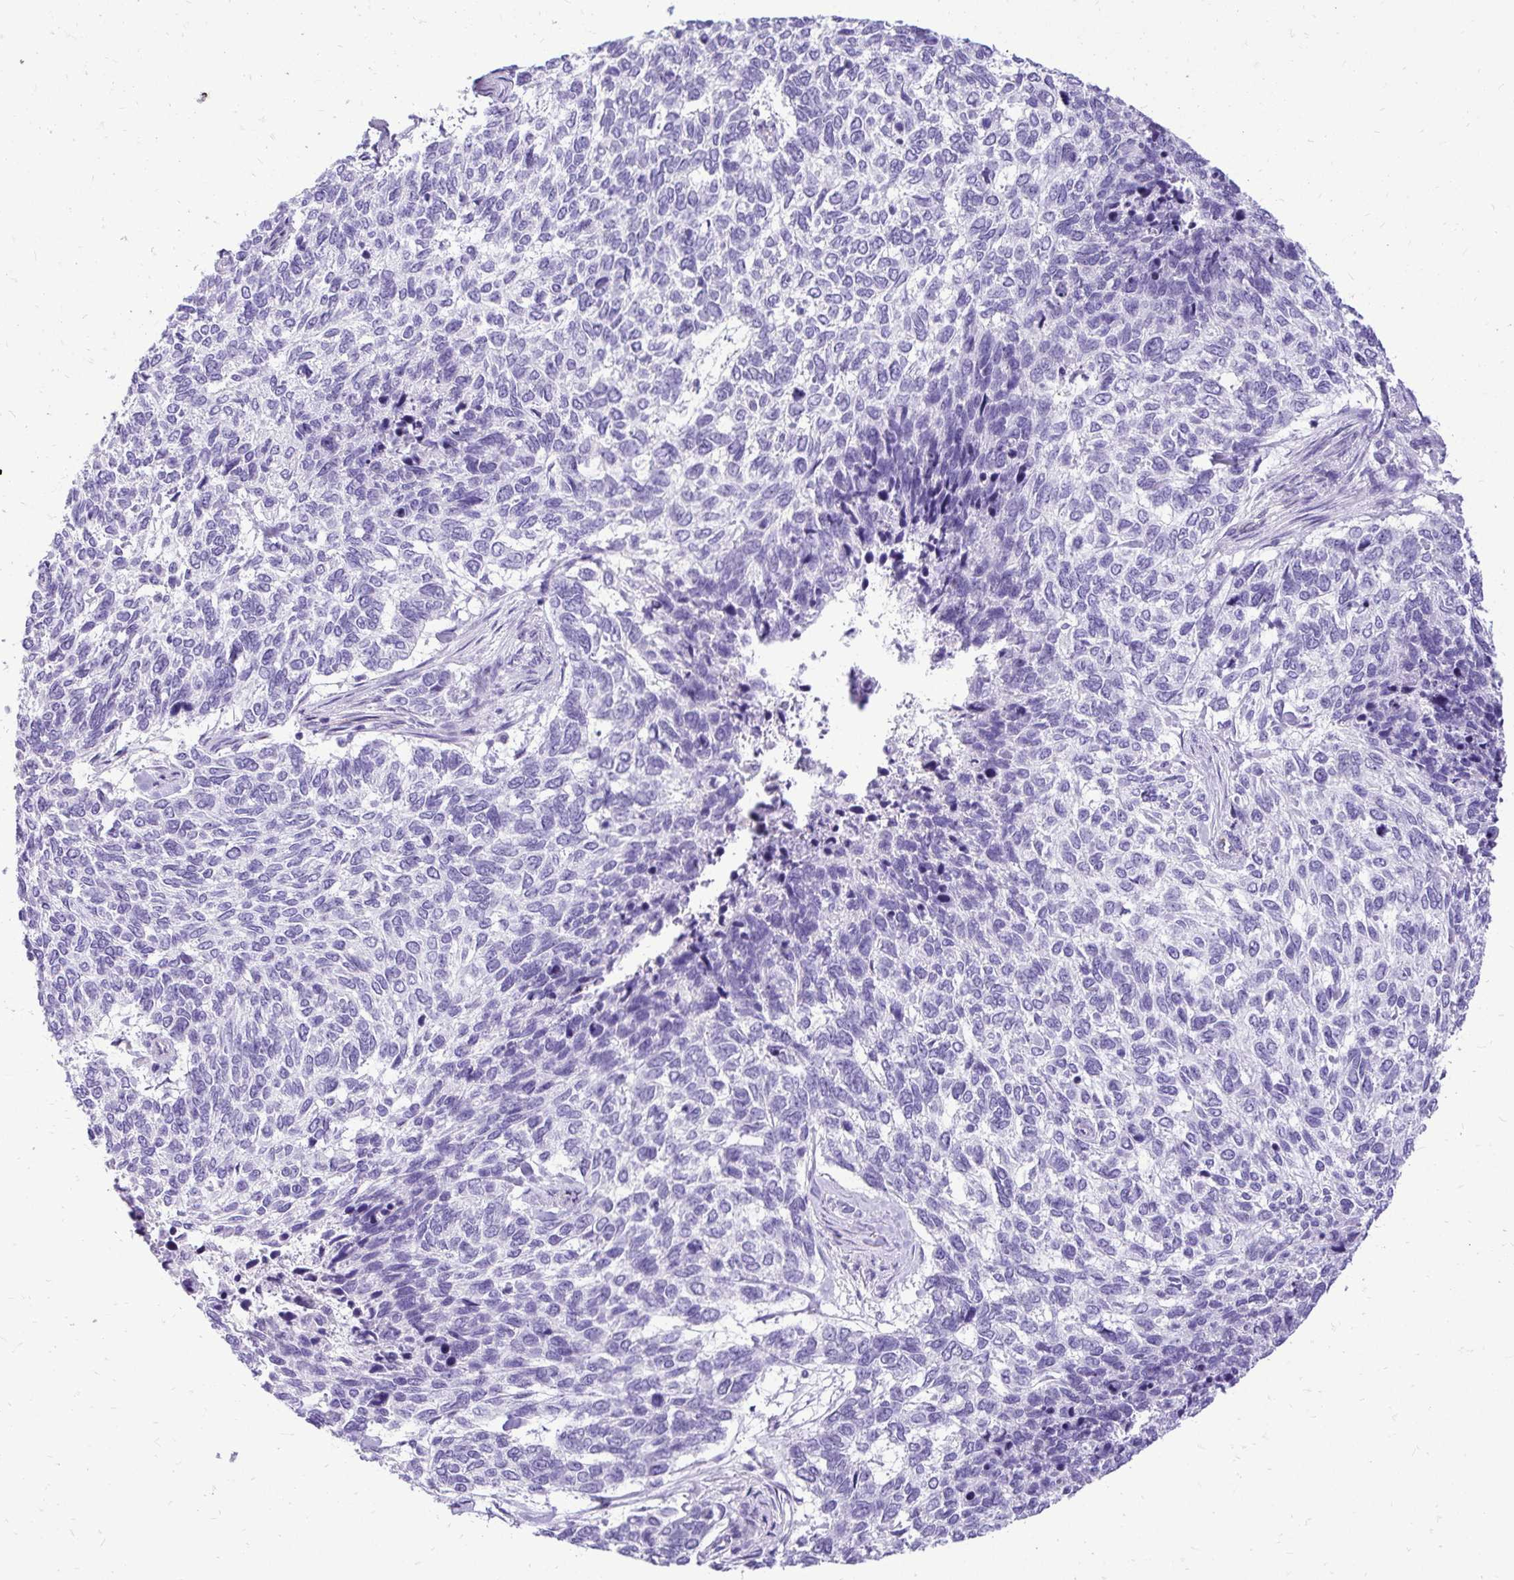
{"staining": {"intensity": "negative", "quantity": "none", "location": "none"}, "tissue": "skin cancer", "cell_type": "Tumor cells", "image_type": "cancer", "snomed": [{"axis": "morphology", "description": "Basal cell carcinoma"}, {"axis": "topography", "description": "Skin"}], "caption": "Micrograph shows no significant protein staining in tumor cells of skin cancer (basal cell carcinoma).", "gene": "PELI3", "patient": {"sex": "female", "age": 65}}